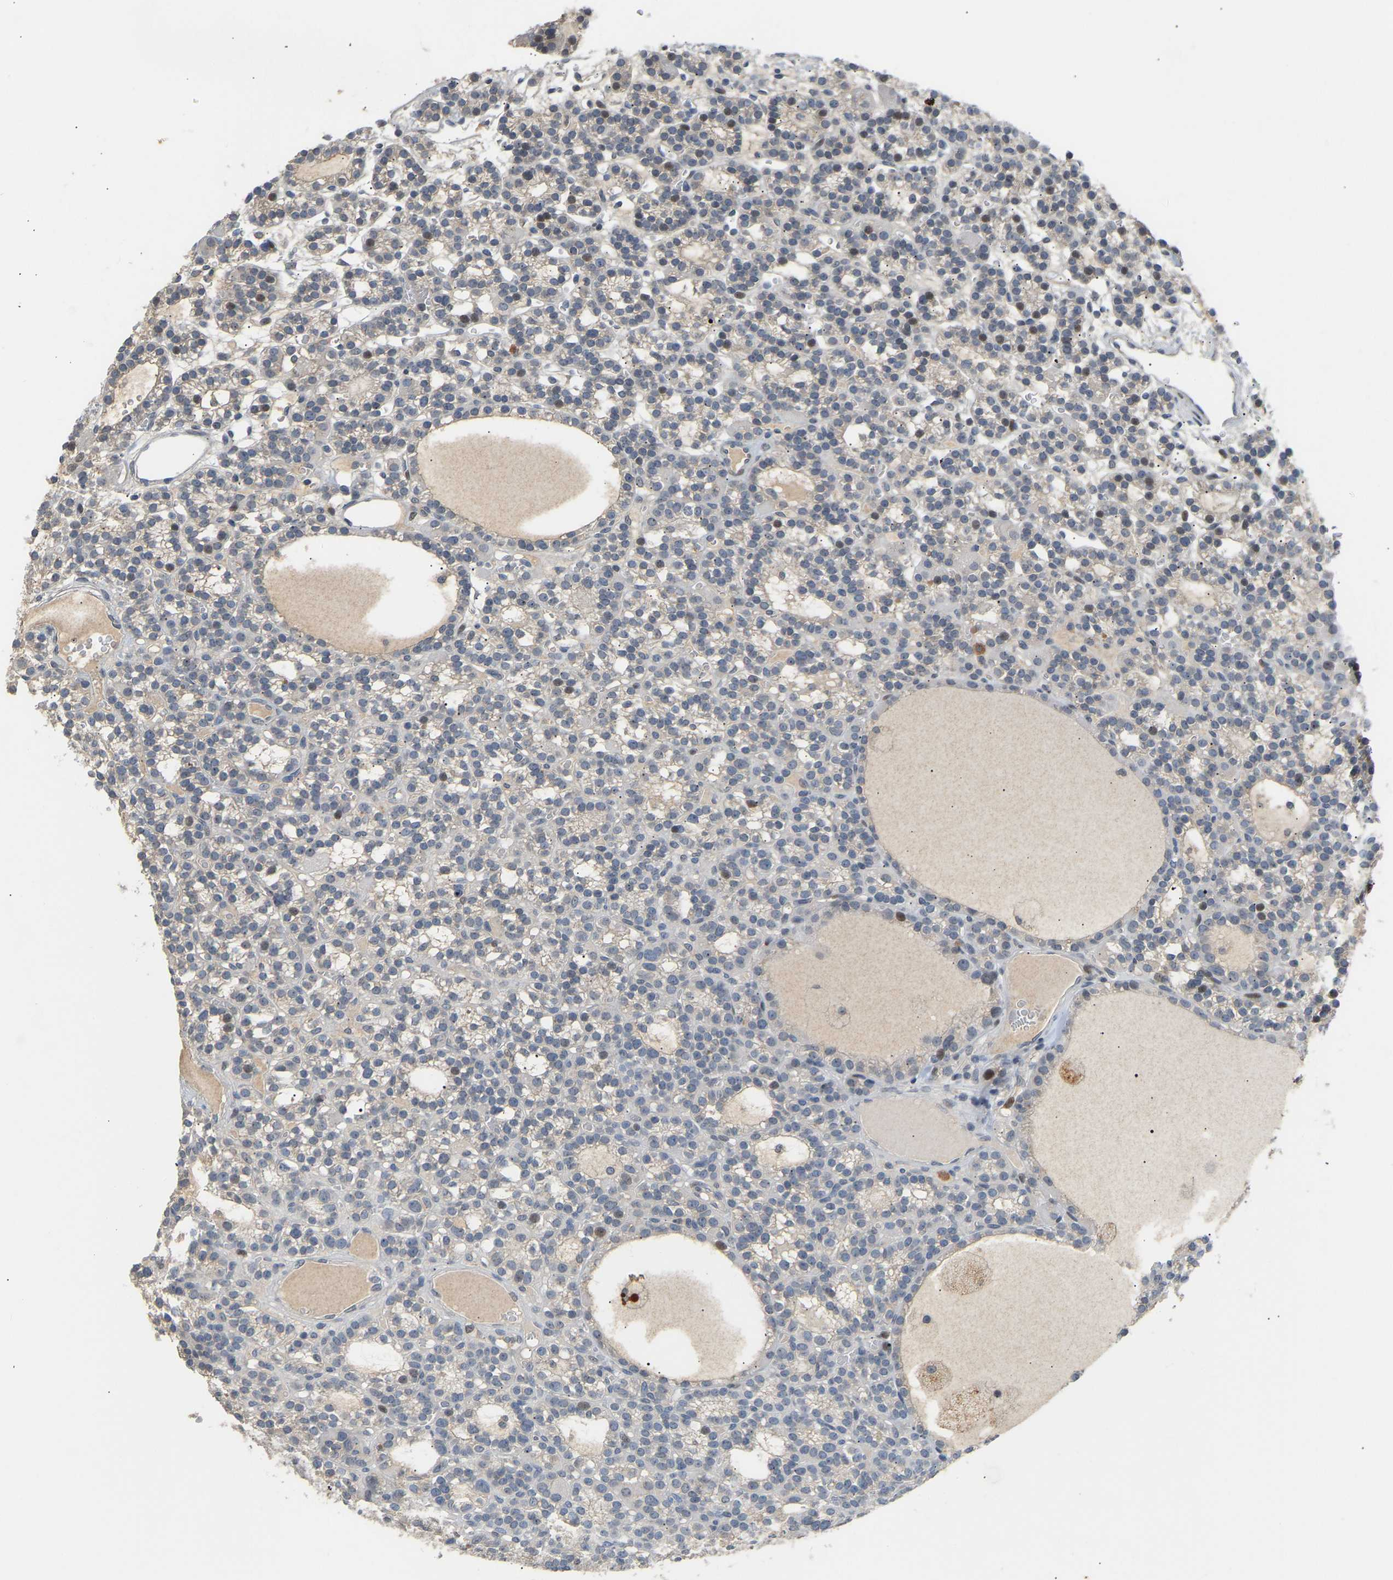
{"staining": {"intensity": "moderate", "quantity": "25%-75%", "location": "cytoplasmic/membranous,nuclear"}, "tissue": "parathyroid gland", "cell_type": "Glandular cells", "image_type": "normal", "snomed": [{"axis": "morphology", "description": "Normal tissue, NOS"}, {"axis": "morphology", "description": "Adenoma, NOS"}, {"axis": "topography", "description": "Parathyroid gland"}], "caption": "High-power microscopy captured an immunohistochemistry histopathology image of benign parathyroid gland, revealing moderate cytoplasmic/membranous,nuclear staining in about 25%-75% of glandular cells.", "gene": "PTPN4", "patient": {"sex": "female", "age": 58}}